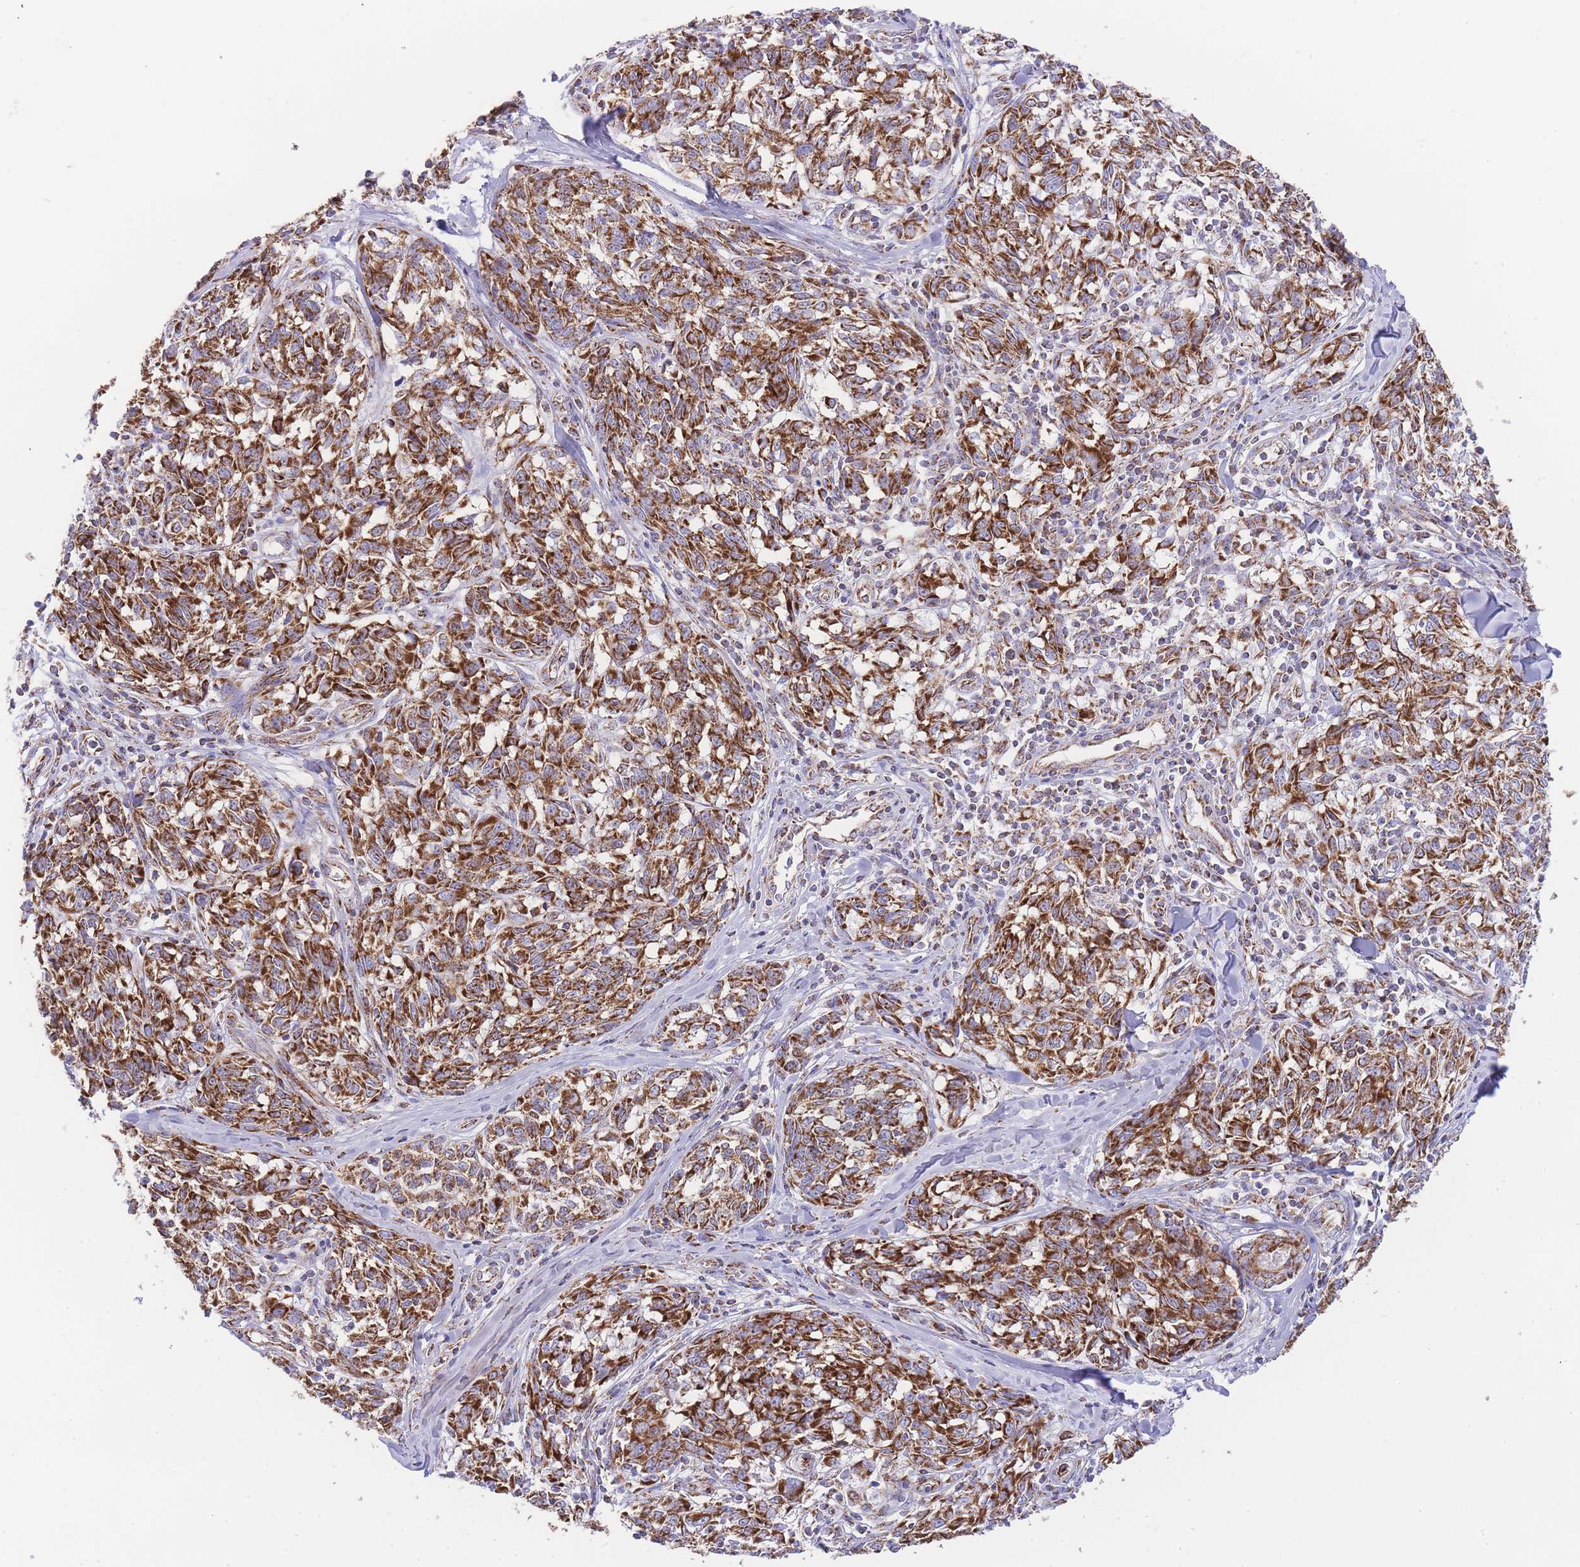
{"staining": {"intensity": "strong", "quantity": ">75%", "location": "cytoplasmic/membranous"}, "tissue": "melanoma", "cell_type": "Tumor cells", "image_type": "cancer", "snomed": [{"axis": "morphology", "description": "Normal tissue, NOS"}, {"axis": "morphology", "description": "Malignant melanoma, NOS"}, {"axis": "topography", "description": "Skin"}], "caption": "A micrograph of human melanoma stained for a protein reveals strong cytoplasmic/membranous brown staining in tumor cells. (brown staining indicates protein expression, while blue staining denotes nuclei).", "gene": "GSTM1", "patient": {"sex": "female", "age": 64}}